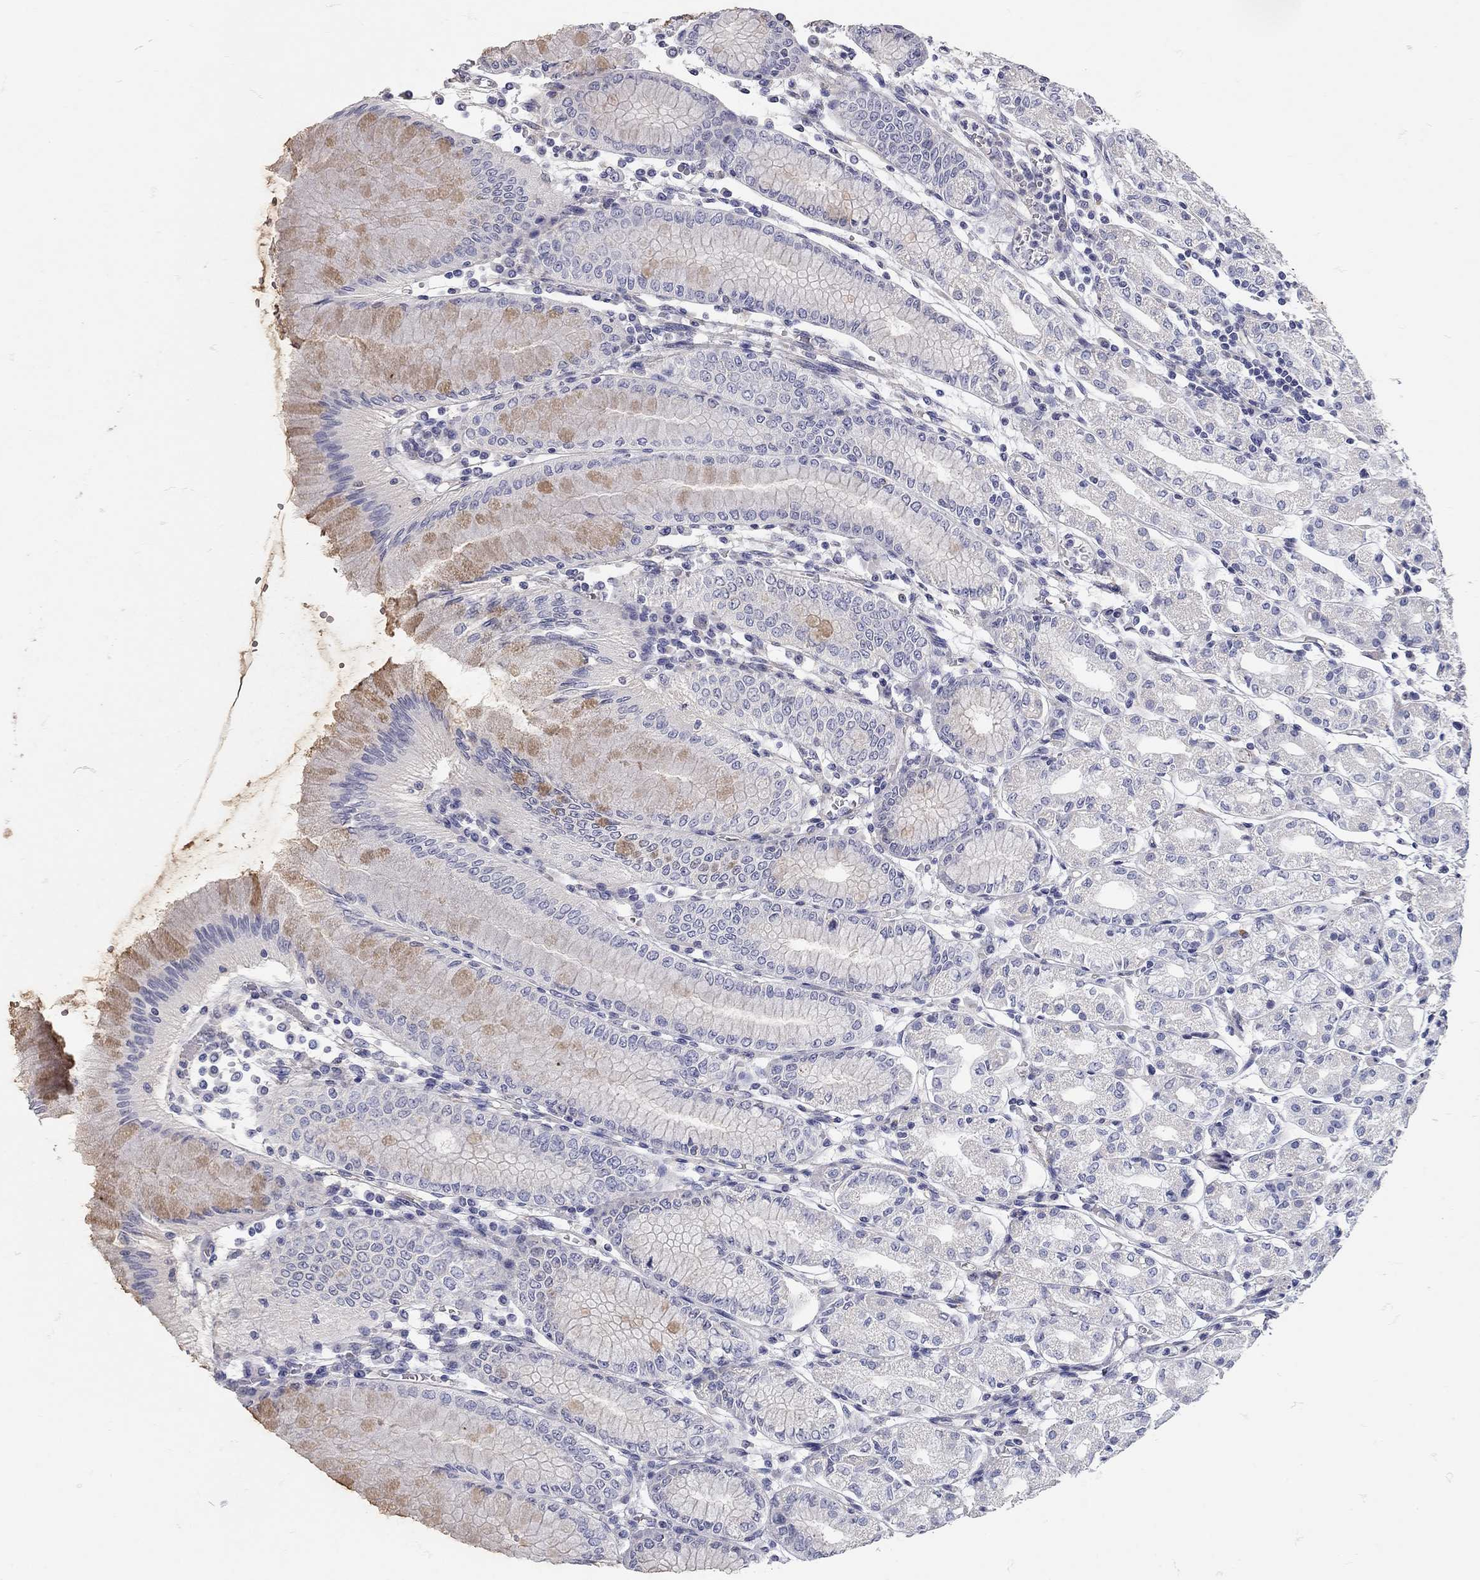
{"staining": {"intensity": "moderate", "quantity": "25%-75%", "location": "cytoplasmic/membranous"}, "tissue": "stomach", "cell_type": "Glandular cells", "image_type": "normal", "snomed": [{"axis": "morphology", "description": "Normal tissue, NOS"}, {"axis": "topography", "description": "Skeletal muscle"}, {"axis": "topography", "description": "Stomach"}], "caption": "Immunohistochemical staining of normal stomach reveals 25%-75% levels of moderate cytoplasmic/membranous protein expression in approximately 25%-75% of glandular cells. (Stains: DAB in brown, nuclei in blue, Microscopy: brightfield microscopy at high magnification).", "gene": "C10orf90", "patient": {"sex": "female", "age": 57}}